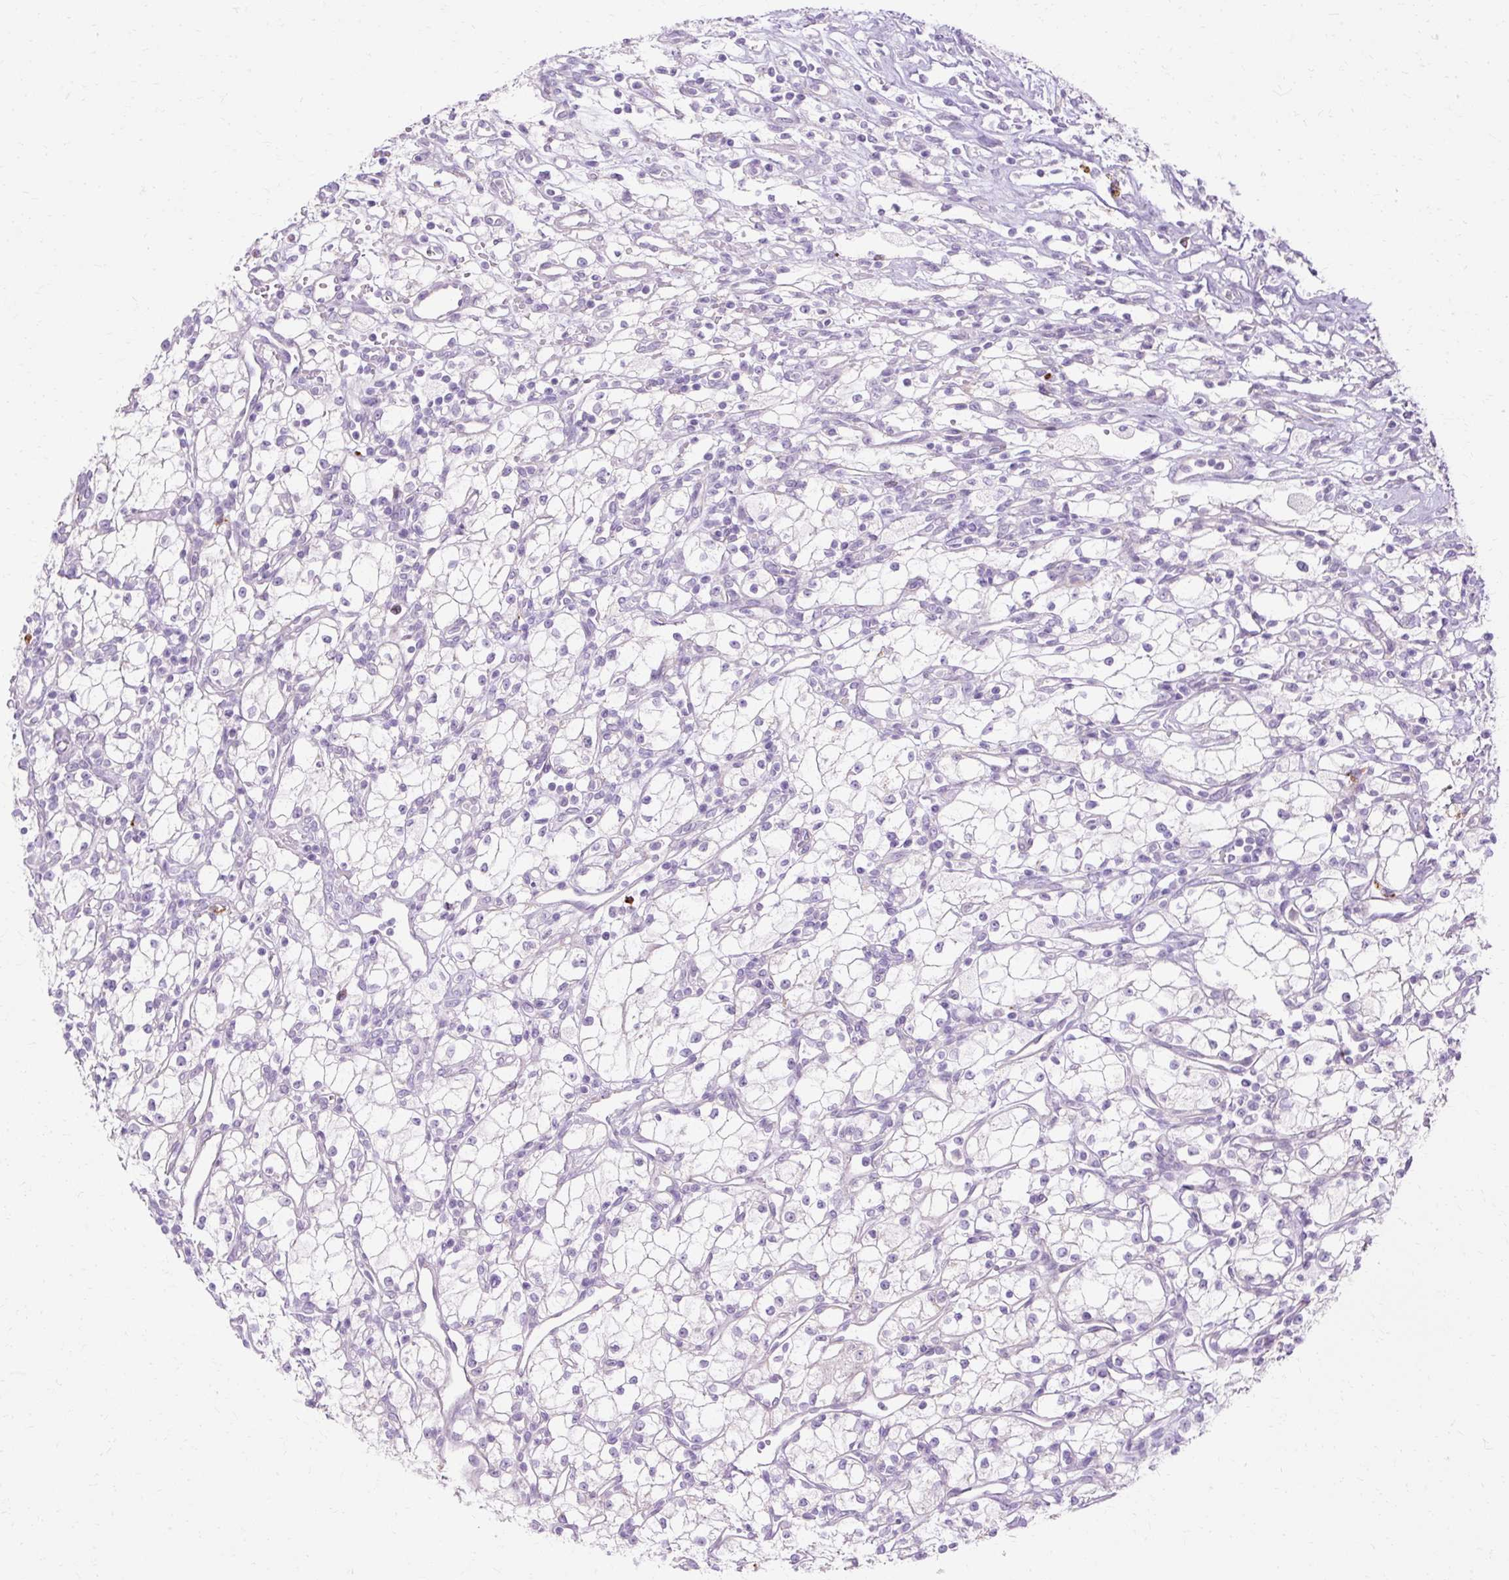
{"staining": {"intensity": "negative", "quantity": "none", "location": "none"}, "tissue": "renal cancer", "cell_type": "Tumor cells", "image_type": "cancer", "snomed": [{"axis": "morphology", "description": "Adenocarcinoma, NOS"}, {"axis": "topography", "description": "Kidney"}], "caption": "This is a photomicrograph of IHC staining of renal adenocarcinoma, which shows no expression in tumor cells.", "gene": "HSD11B1", "patient": {"sex": "male", "age": 59}}